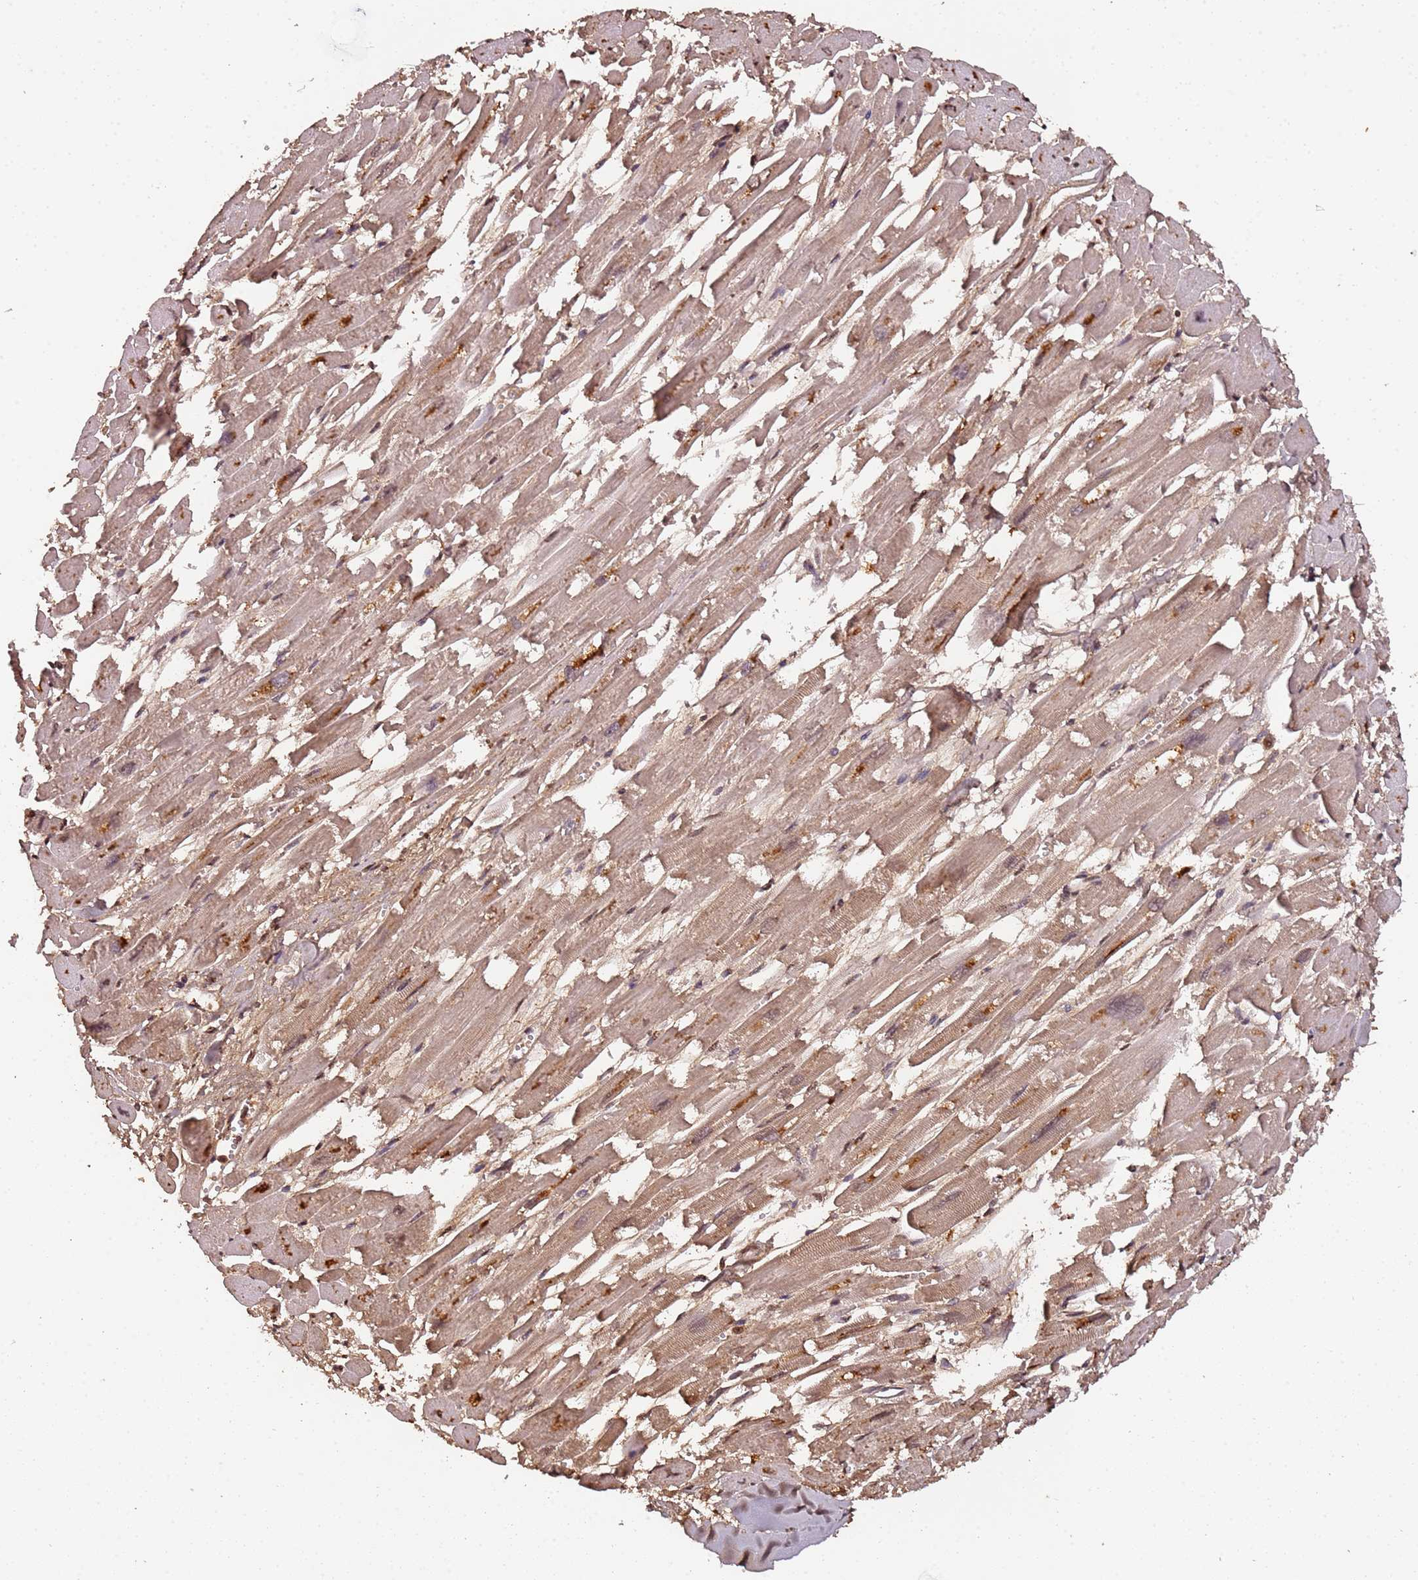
{"staining": {"intensity": "moderate", "quantity": "25%-75%", "location": "cytoplasmic/membranous"}, "tissue": "heart muscle", "cell_type": "Cardiomyocytes", "image_type": "normal", "snomed": [{"axis": "morphology", "description": "Normal tissue, NOS"}, {"axis": "topography", "description": "Heart"}], "caption": "Immunohistochemistry (IHC) of normal human heart muscle demonstrates medium levels of moderate cytoplasmic/membranous expression in approximately 25%-75% of cardiomyocytes.", "gene": "COL1A2", "patient": {"sex": "male", "age": 54}}